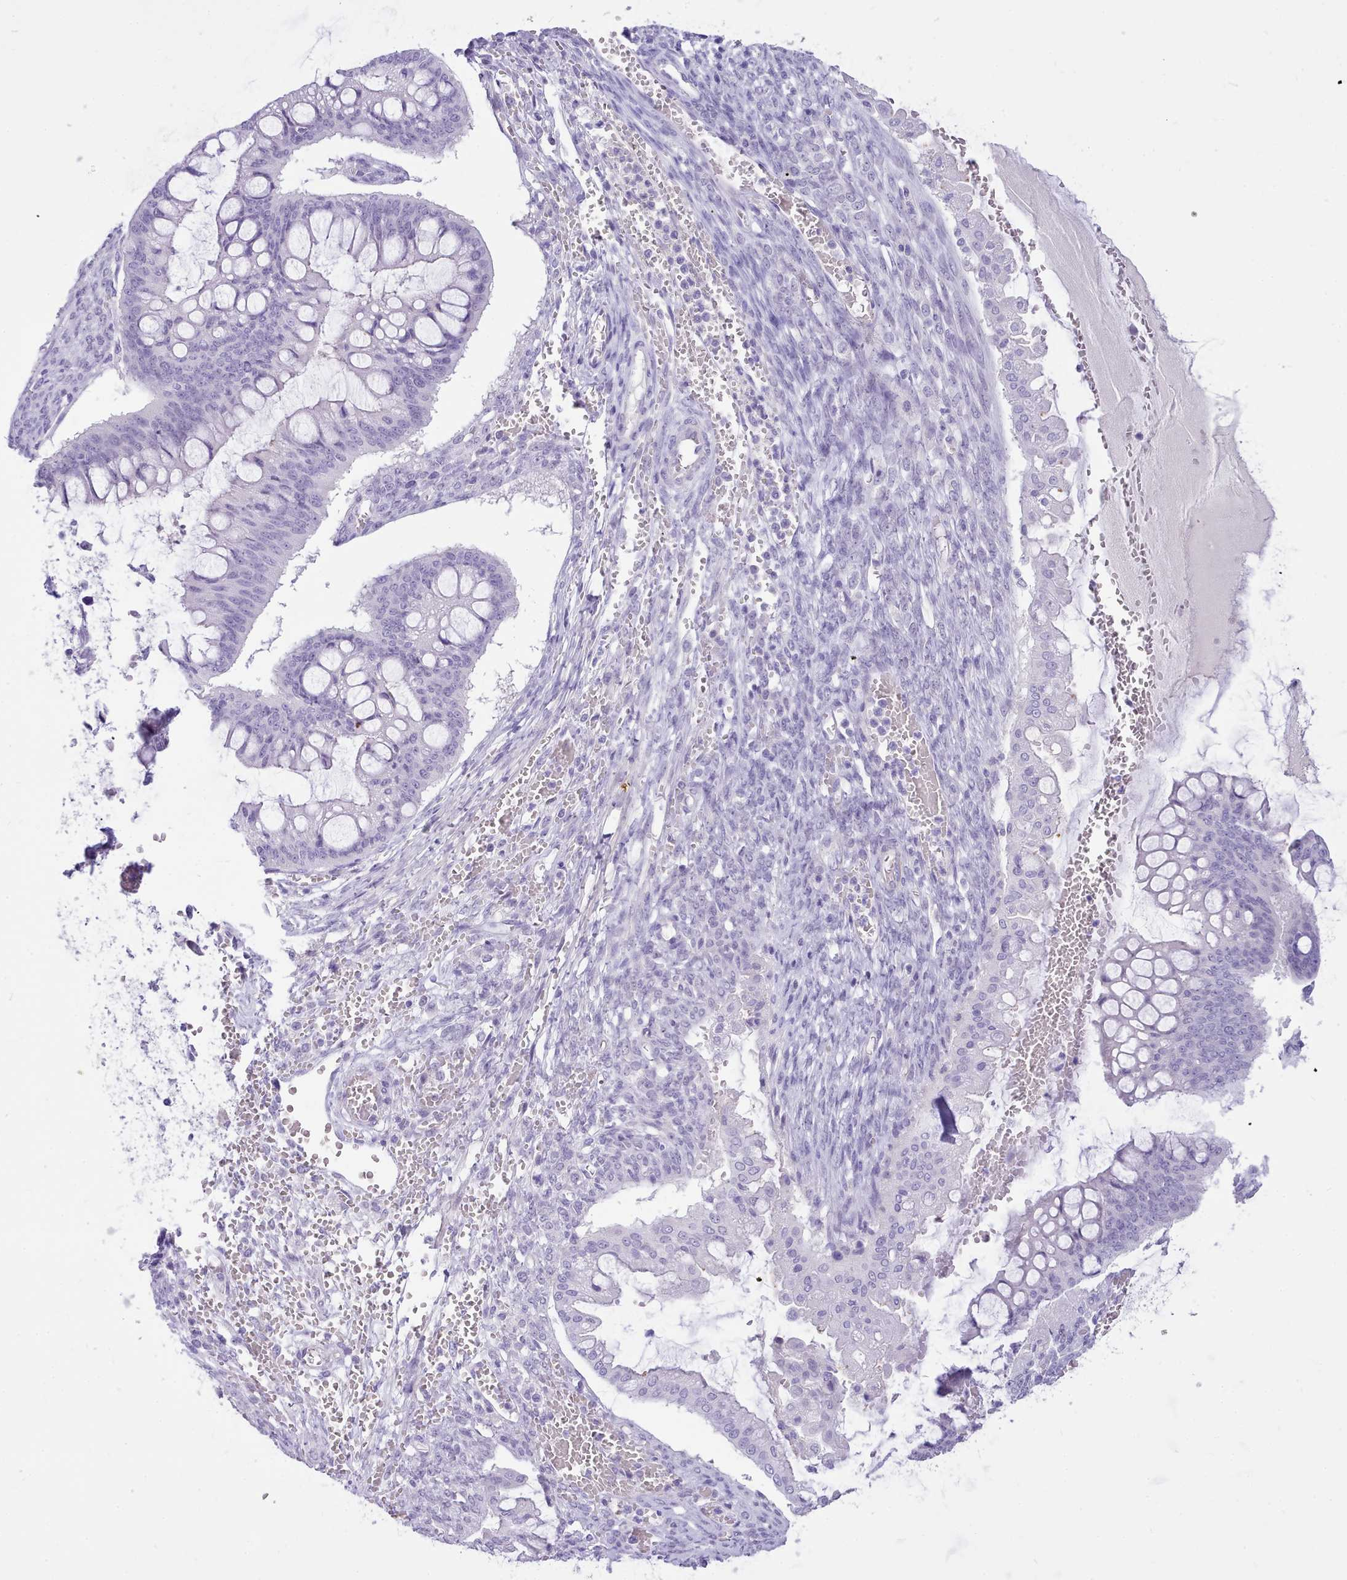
{"staining": {"intensity": "negative", "quantity": "none", "location": "none"}, "tissue": "ovarian cancer", "cell_type": "Tumor cells", "image_type": "cancer", "snomed": [{"axis": "morphology", "description": "Cystadenocarcinoma, mucinous, NOS"}, {"axis": "topography", "description": "Ovary"}], "caption": "Ovarian cancer (mucinous cystadenocarcinoma) was stained to show a protein in brown. There is no significant staining in tumor cells.", "gene": "LRRC37A", "patient": {"sex": "female", "age": 73}}